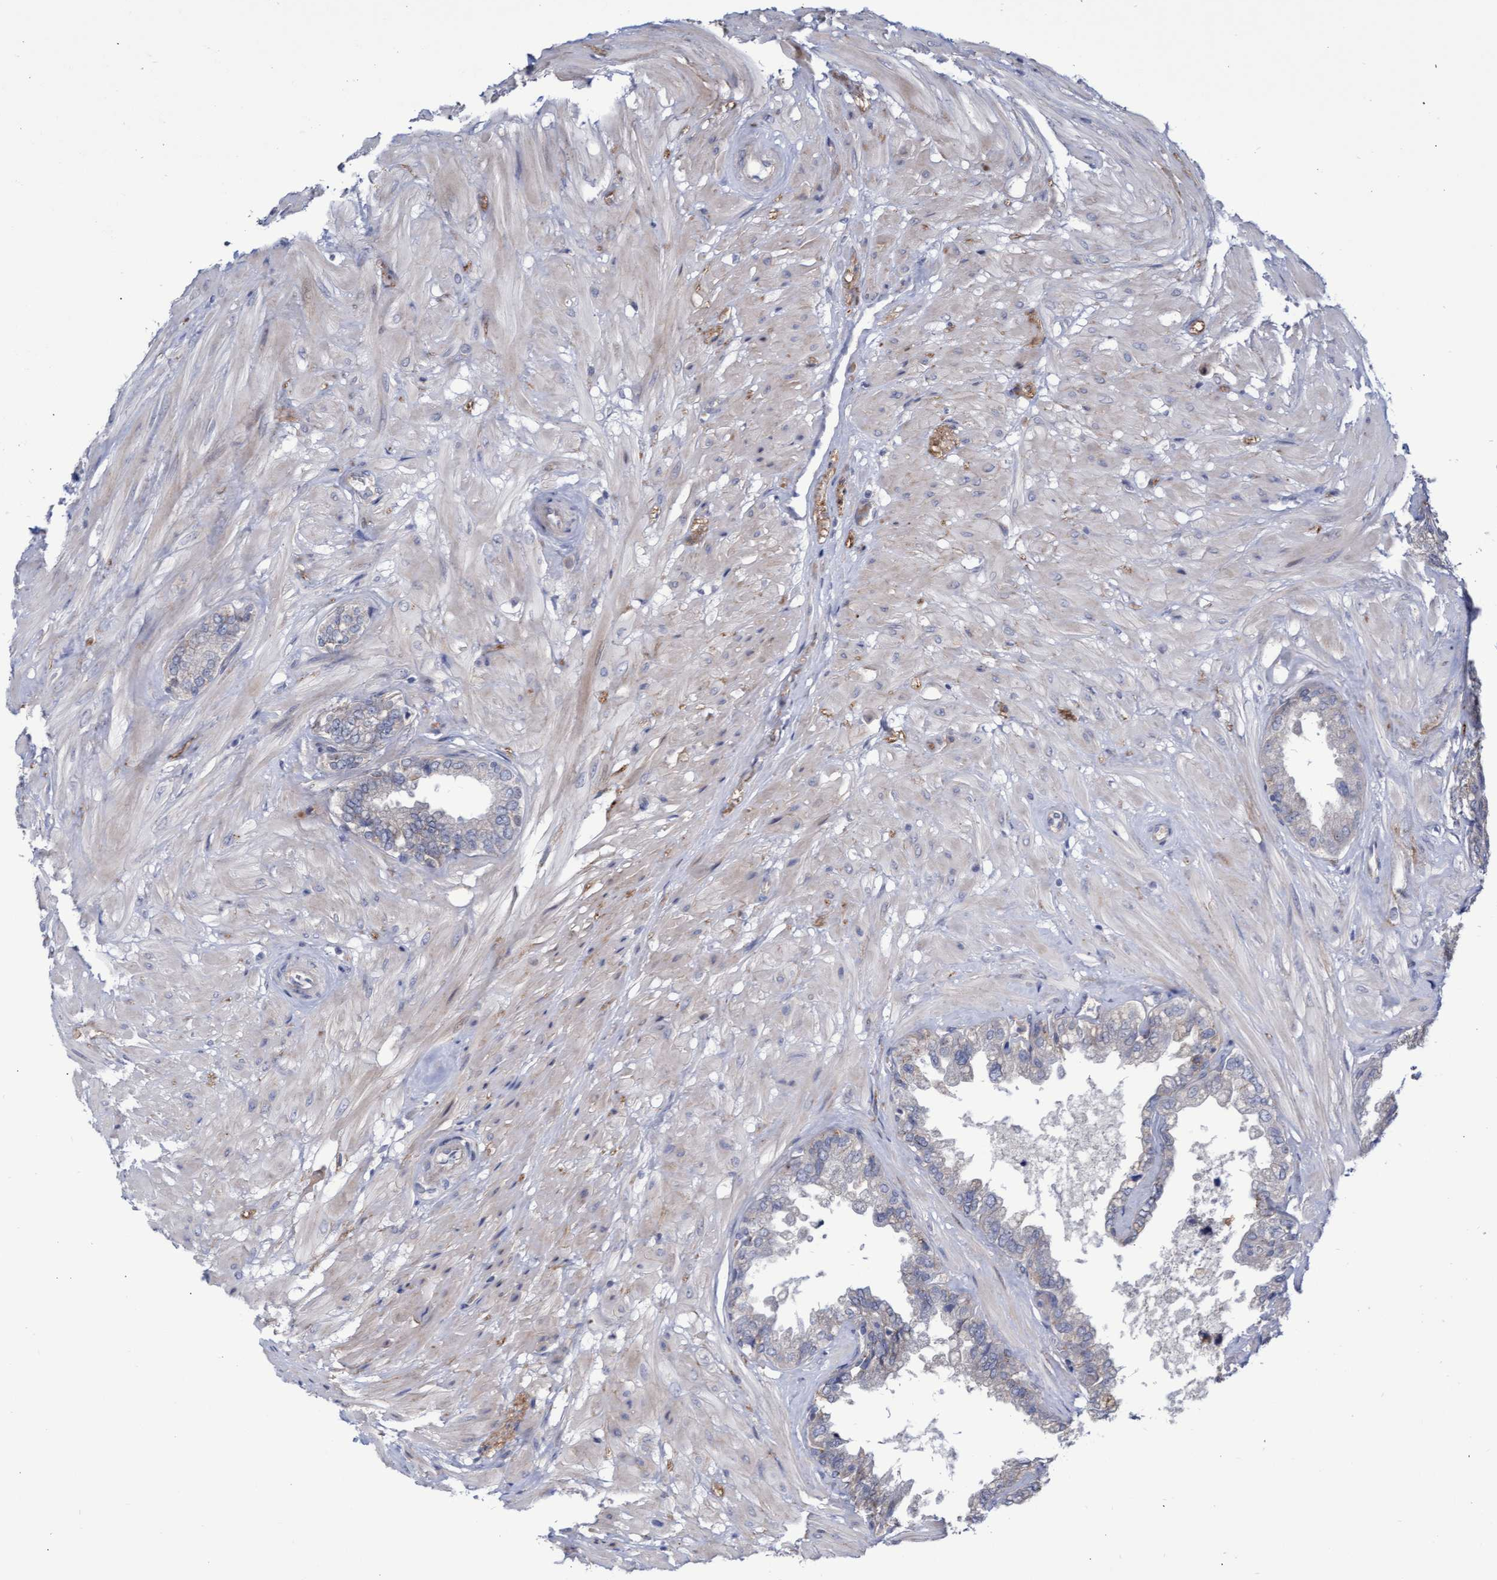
{"staining": {"intensity": "negative", "quantity": "none", "location": "none"}, "tissue": "seminal vesicle", "cell_type": "Glandular cells", "image_type": "normal", "snomed": [{"axis": "morphology", "description": "Normal tissue, NOS"}, {"axis": "topography", "description": "Seminal veicle"}], "caption": "Seminal vesicle was stained to show a protein in brown. There is no significant positivity in glandular cells. (DAB (3,3'-diaminobenzidine) immunohistochemistry (IHC), high magnification).", "gene": "ABCF2", "patient": {"sex": "male", "age": 46}}